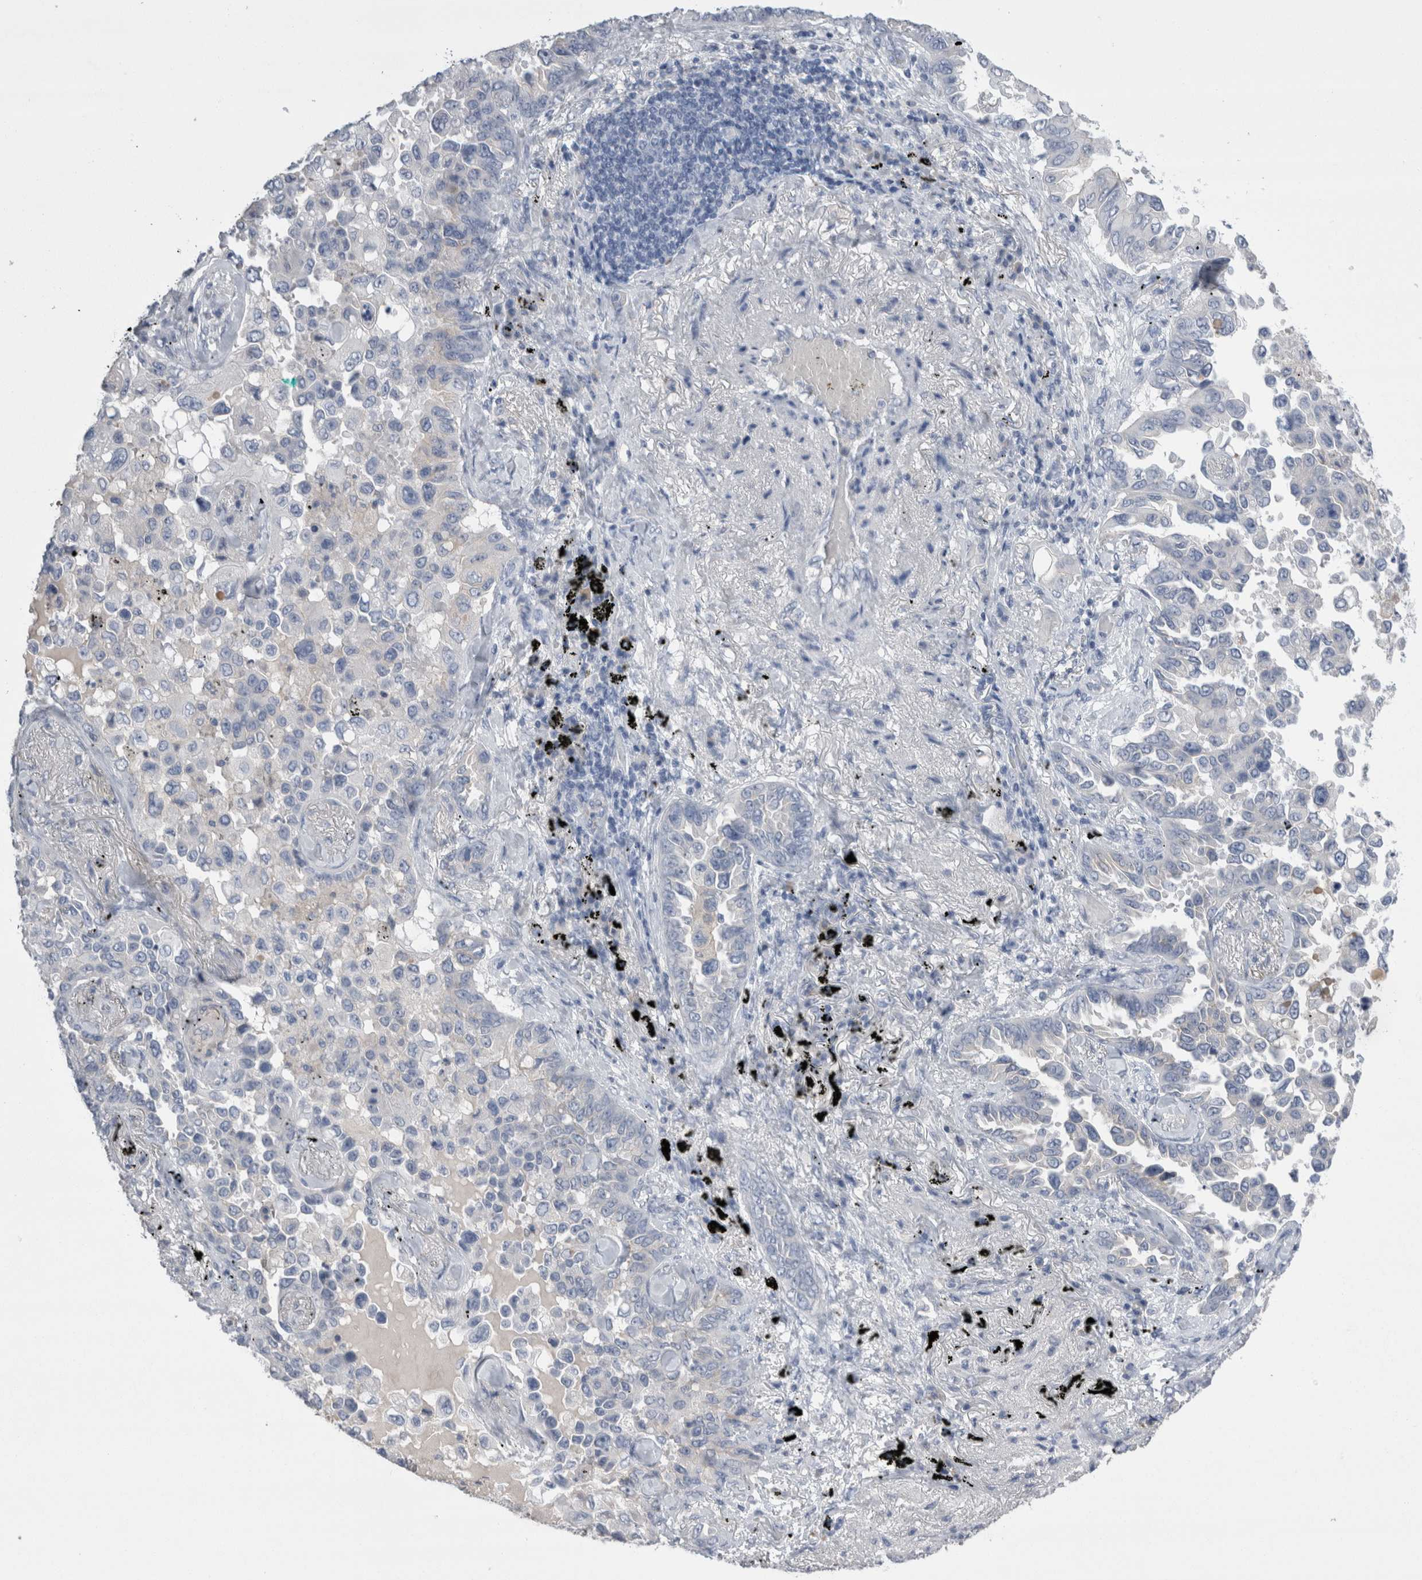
{"staining": {"intensity": "negative", "quantity": "none", "location": "none"}, "tissue": "lung cancer", "cell_type": "Tumor cells", "image_type": "cancer", "snomed": [{"axis": "morphology", "description": "Adenocarcinoma, NOS"}, {"axis": "topography", "description": "Lung"}], "caption": "The histopathology image demonstrates no staining of tumor cells in lung adenocarcinoma. (Stains: DAB IHC with hematoxylin counter stain, Microscopy: brightfield microscopy at high magnification).", "gene": "REG1A", "patient": {"sex": "female", "age": 67}}